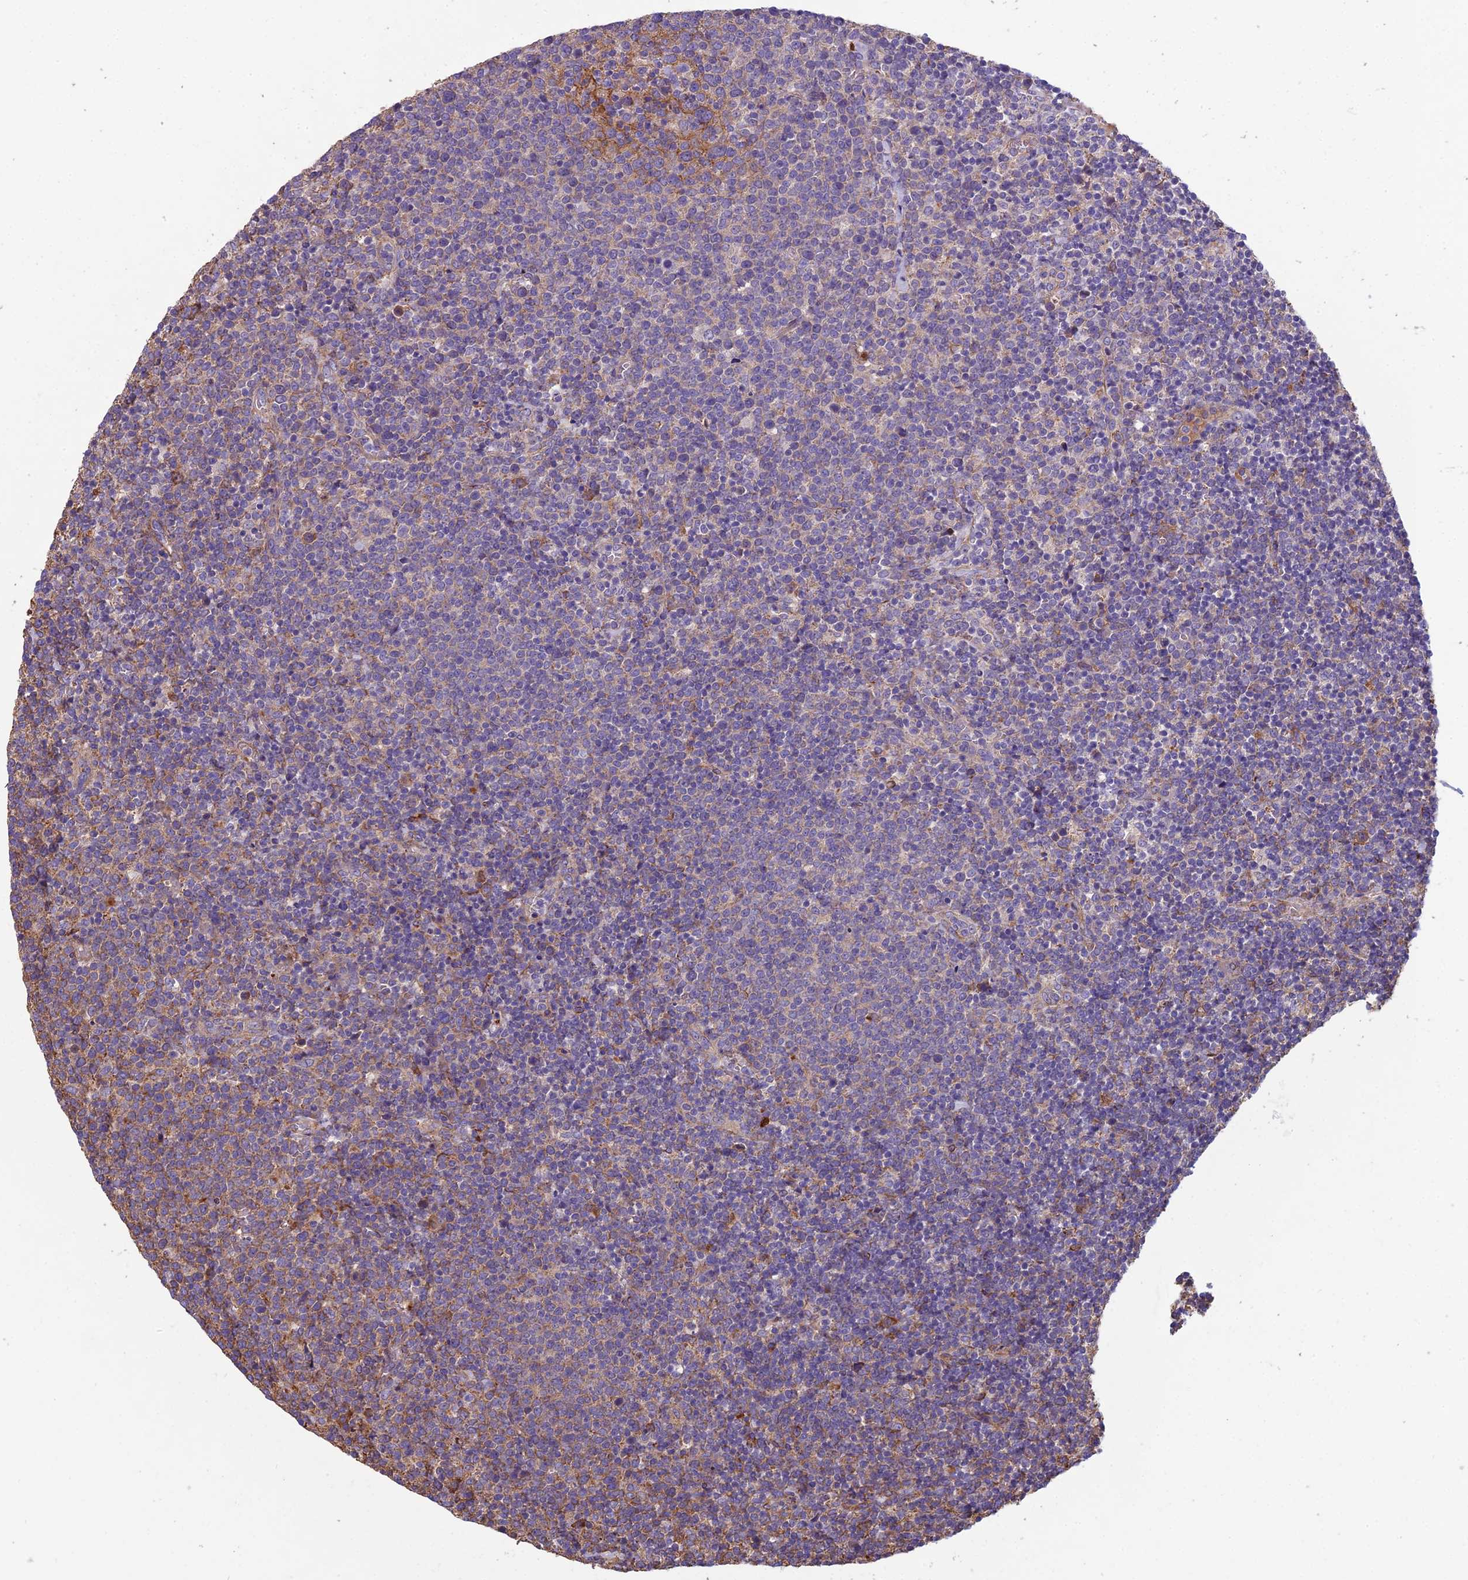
{"staining": {"intensity": "weak", "quantity": "25%-75%", "location": "cytoplasmic/membranous"}, "tissue": "lymphoma", "cell_type": "Tumor cells", "image_type": "cancer", "snomed": [{"axis": "morphology", "description": "Malignant lymphoma, non-Hodgkin's type, High grade"}, {"axis": "topography", "description": "Lymph node"}], "caption": "IHC micrograph of malignant lymphoma, non-Hodgkin's type (high-grade) stained for a protein (brown), which displays low levels of weak cytoplasmic/membranous positivity in approximately 25%-75% of tumor cells.", "gene": "SPDL1", "patient": {"sex": "male", "age": 61}}